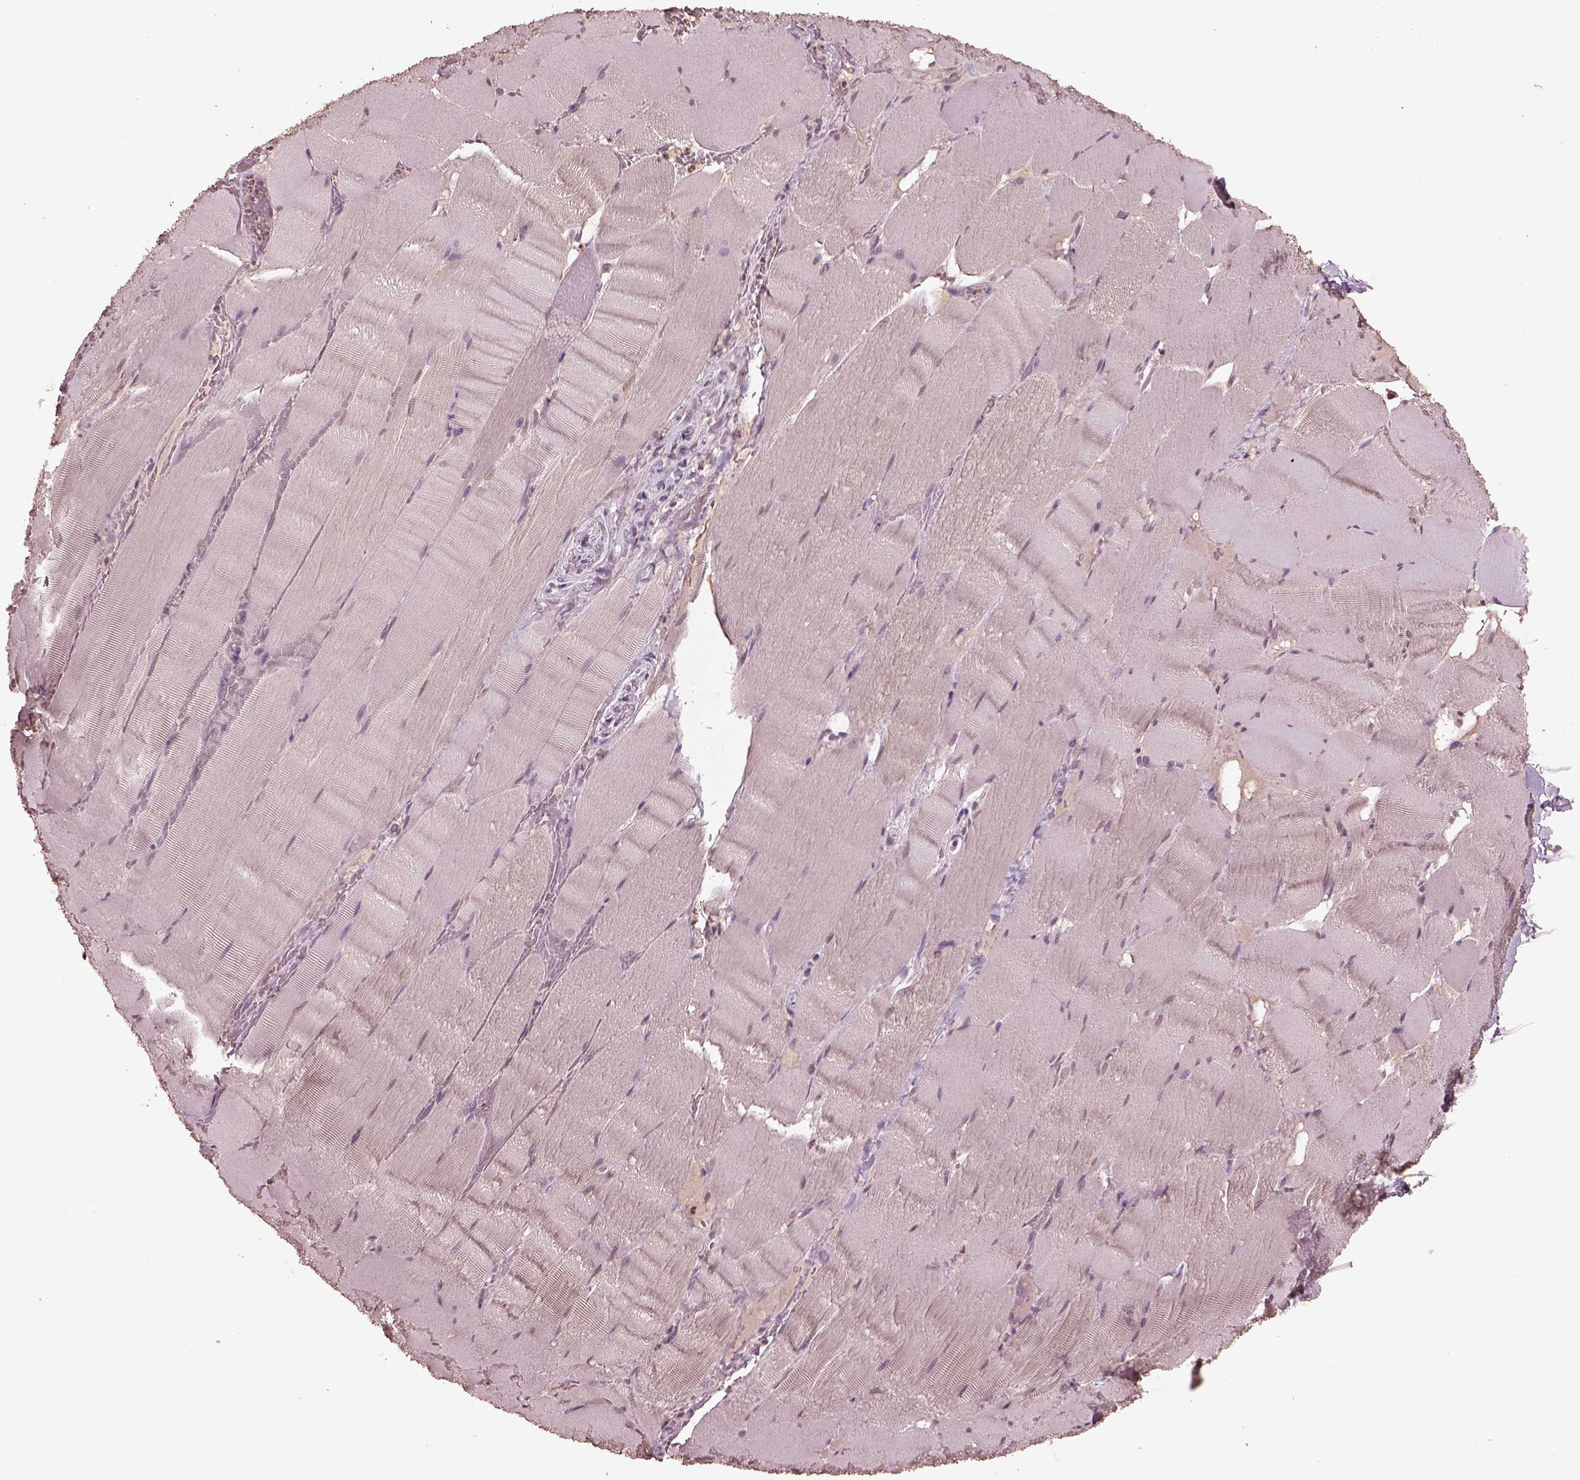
{"staining": {"intensity": "negative", "quantity": "none", "location": "none"}, "tissue": "skeletal muscle", "cell_type": "Myocytes", "image_type": "normal", "snomed": [{"axis": "morphology", "description": "Normal tissue, NOS"}, {"axis": "topography", "description": "Skeletal muscle"}], "caption": "Immunohistochemistry (IHC) photomicrograph of unremarkable human skeletal muscle stained for a protein (brown), which shows no staining in myocytes. The staining is performed using DAB (3,3'-diaminobenzidine) brown chromogen with nuclei counter-stained in using hematoxylin.", "gene": "CPT1C", "patient": {"sex": "male", "age": 56}}